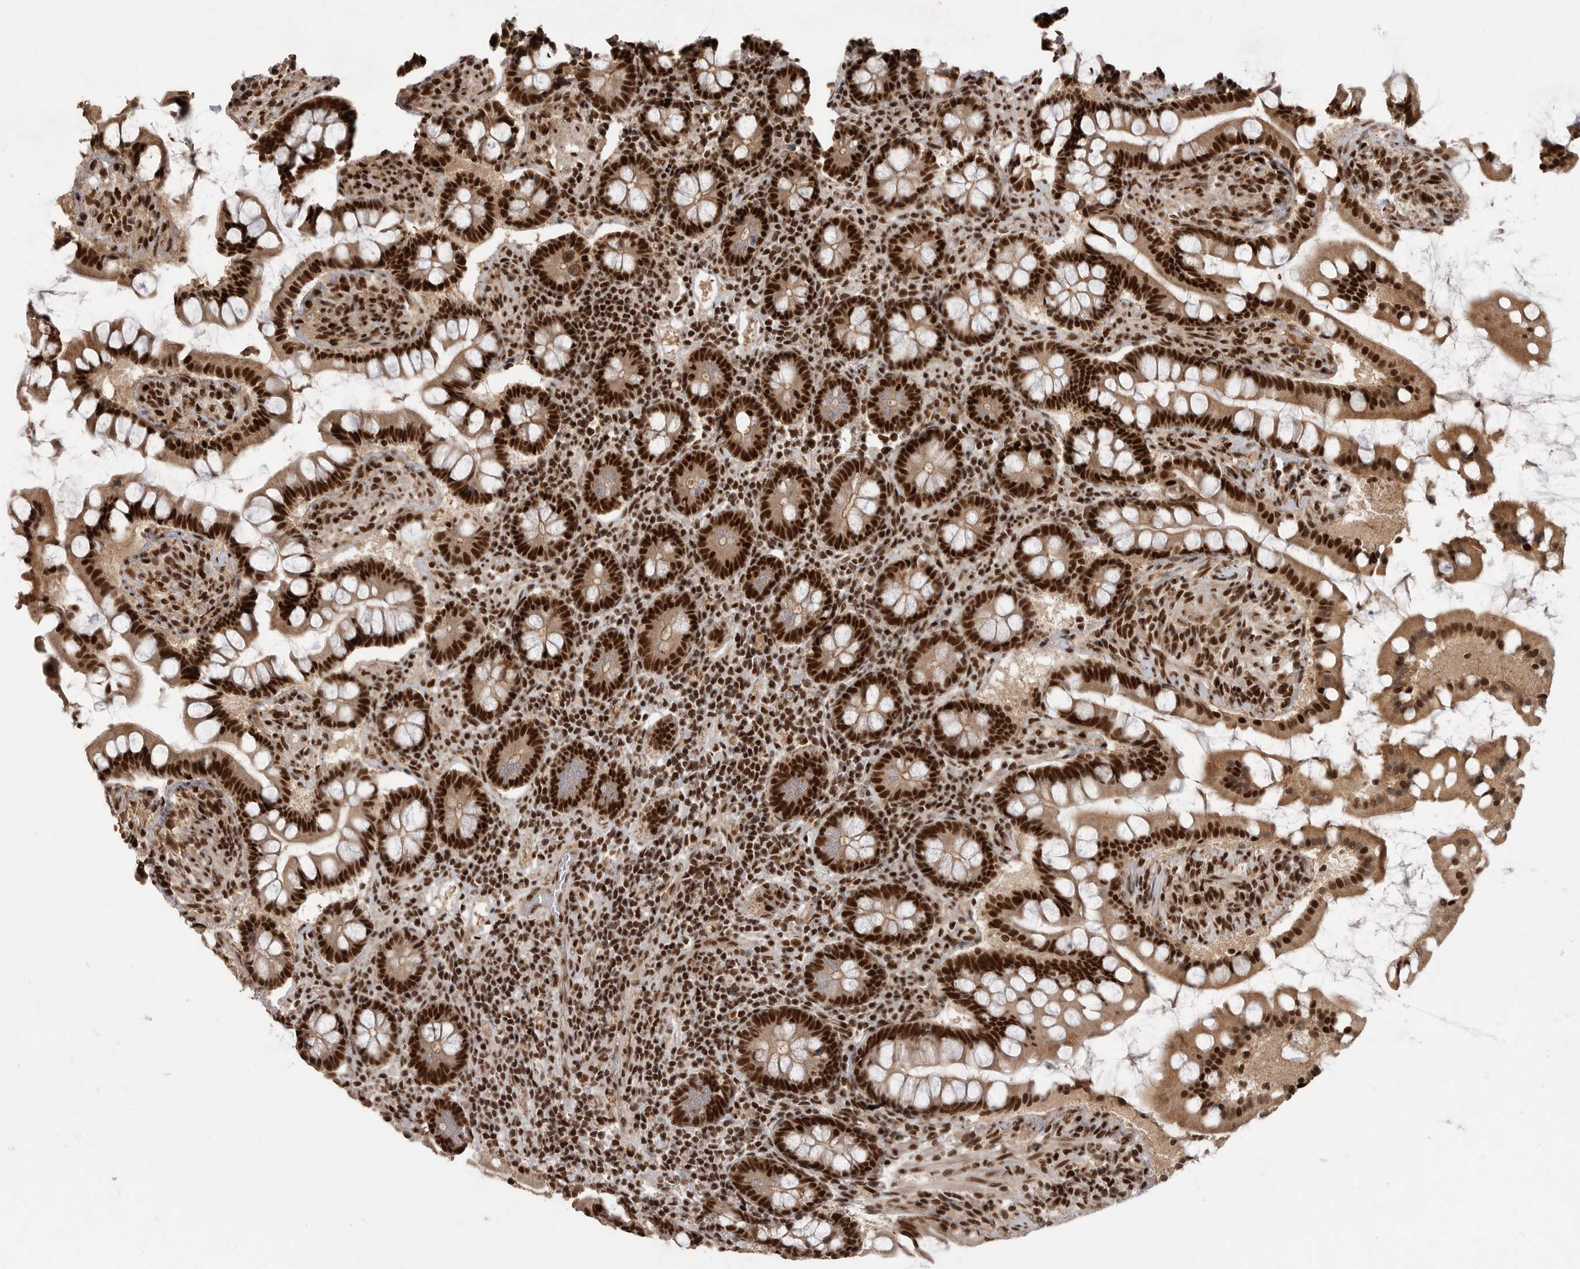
{"staining": {"intensity": "strong", "quantity": ">75%", "location": "nuclear"}, "tissue": "small intestine", "cell_type": "Glandular cells", "image_type": "normal", "snomed": [{"axis": "morphology", "description": "Normal tissue, NOS"}, {"axis": "topography", "description": "Small intestine"}], "caption": "This image shows immunohistochemistry (IHC) staining of normal small intestine, with high strong nuclear staining in approximately >75% of glandular cells.", "gene": "PPP1R8", "patient": {"sex": "male", "age": 41}}